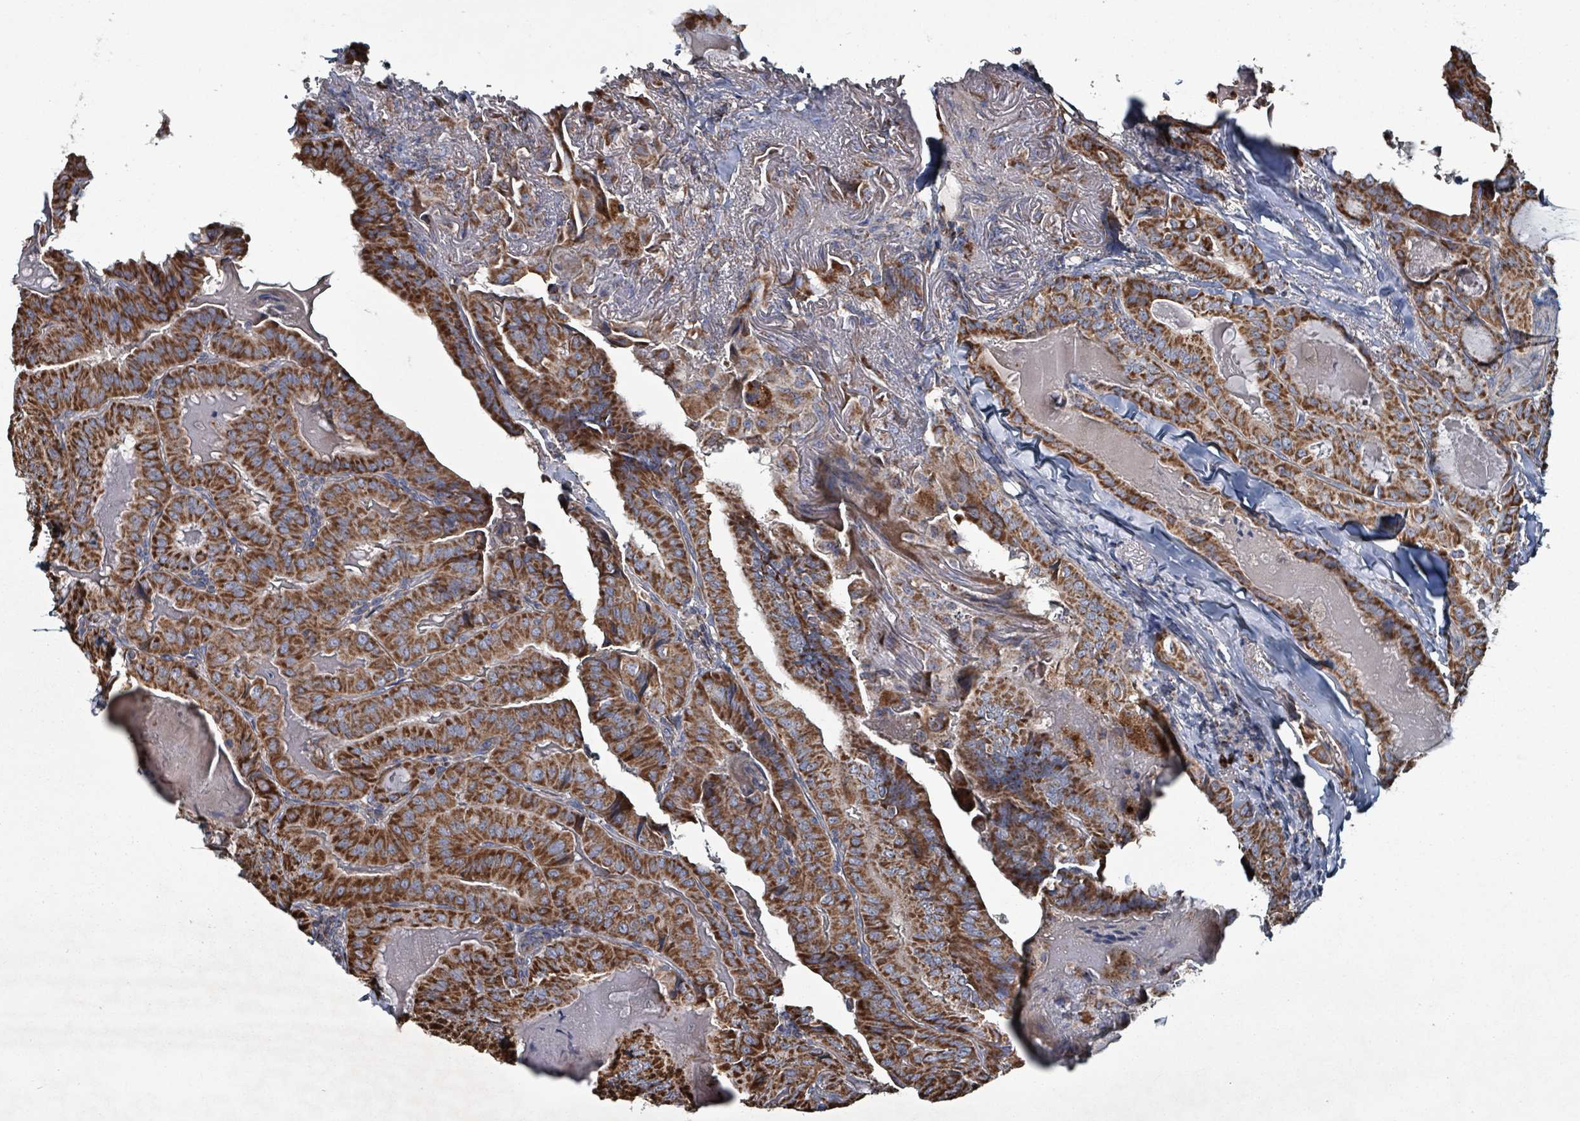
{"staining": {"intensity": "strong", "quantity": ">75%", "location": "cytoplasmic/membranous"}, "tissue": "thyroid cancer", "cell_type": "Tumor cells", "image_type": "cancer", "snomed": [{"axis": "morphology", "description": "Papillary adenocarcinoma, NOS"}, {"axis": "topography", "description": "Thyroid gland"}], "caption": "Immunohistochemical staining of thyroid cancer demonstrates strong cytoplasmic/membranous protein expression in approximately >75% of tumor cells. The protein is shown in brown color, while the nuclei are stained blue.", "gene": "ABHD18", "patient": {"sex": "female", "age": 68}}